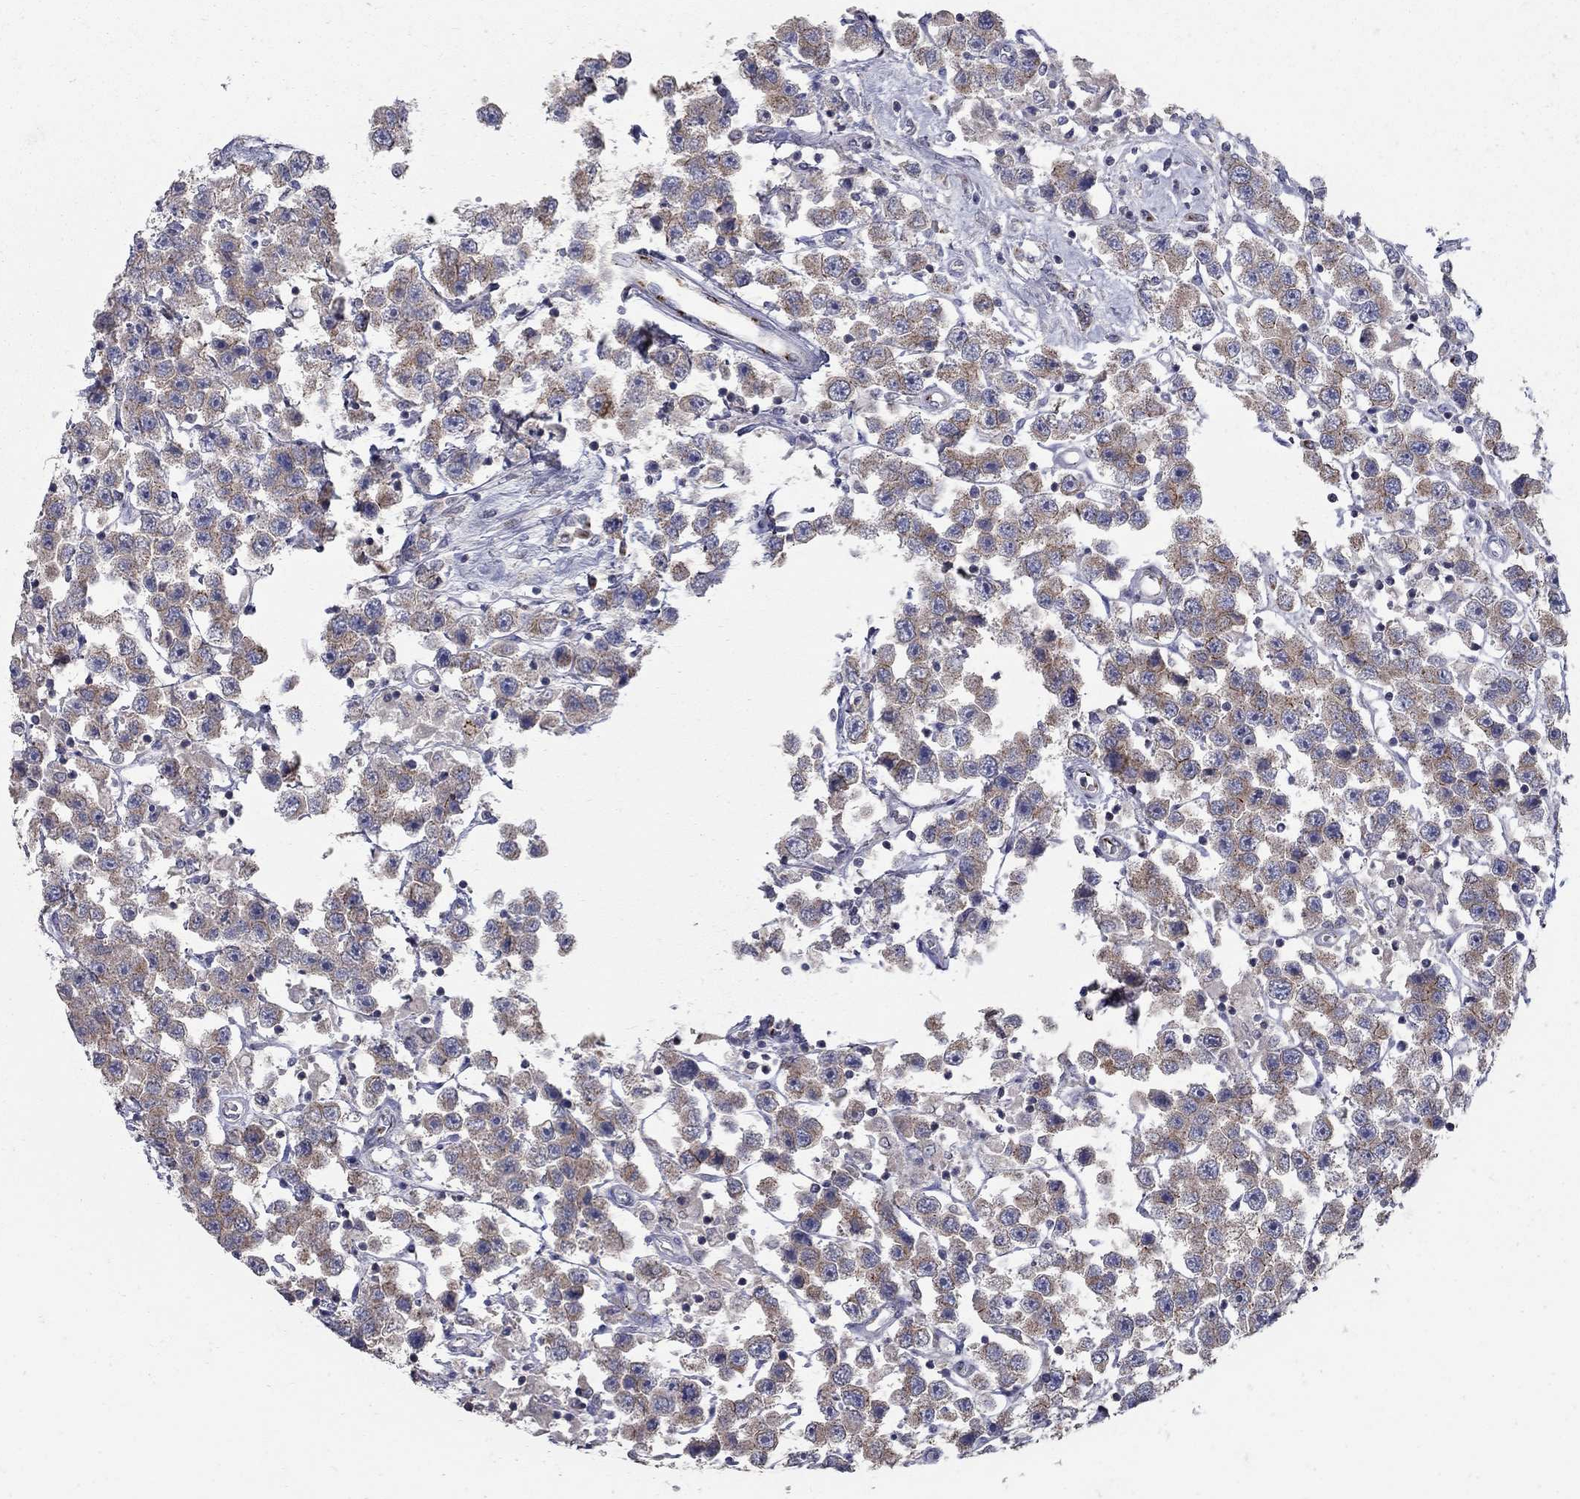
{"staining": {"intensity": "moderate", "quantity": ">75%", "location": "cytoplasmic/membranous"}, "tissue": "testis cancer", "cell_type": "Tumor cells", "image_type": "cancer", "snomed": [{"axis": "morphology", "description": "Seminoma, NOS"}, {"axis": "topography", "description": "Testis"}], "caption": "This photomicrograph demonstrates immunohistochemistry staining of testis cancer, with medium moderate cytoplasmic/membranous staining in approximately >75% of tumor cells.", "gene": "KIAA0319L", "patient": {"sex": "male", "age": 45}}